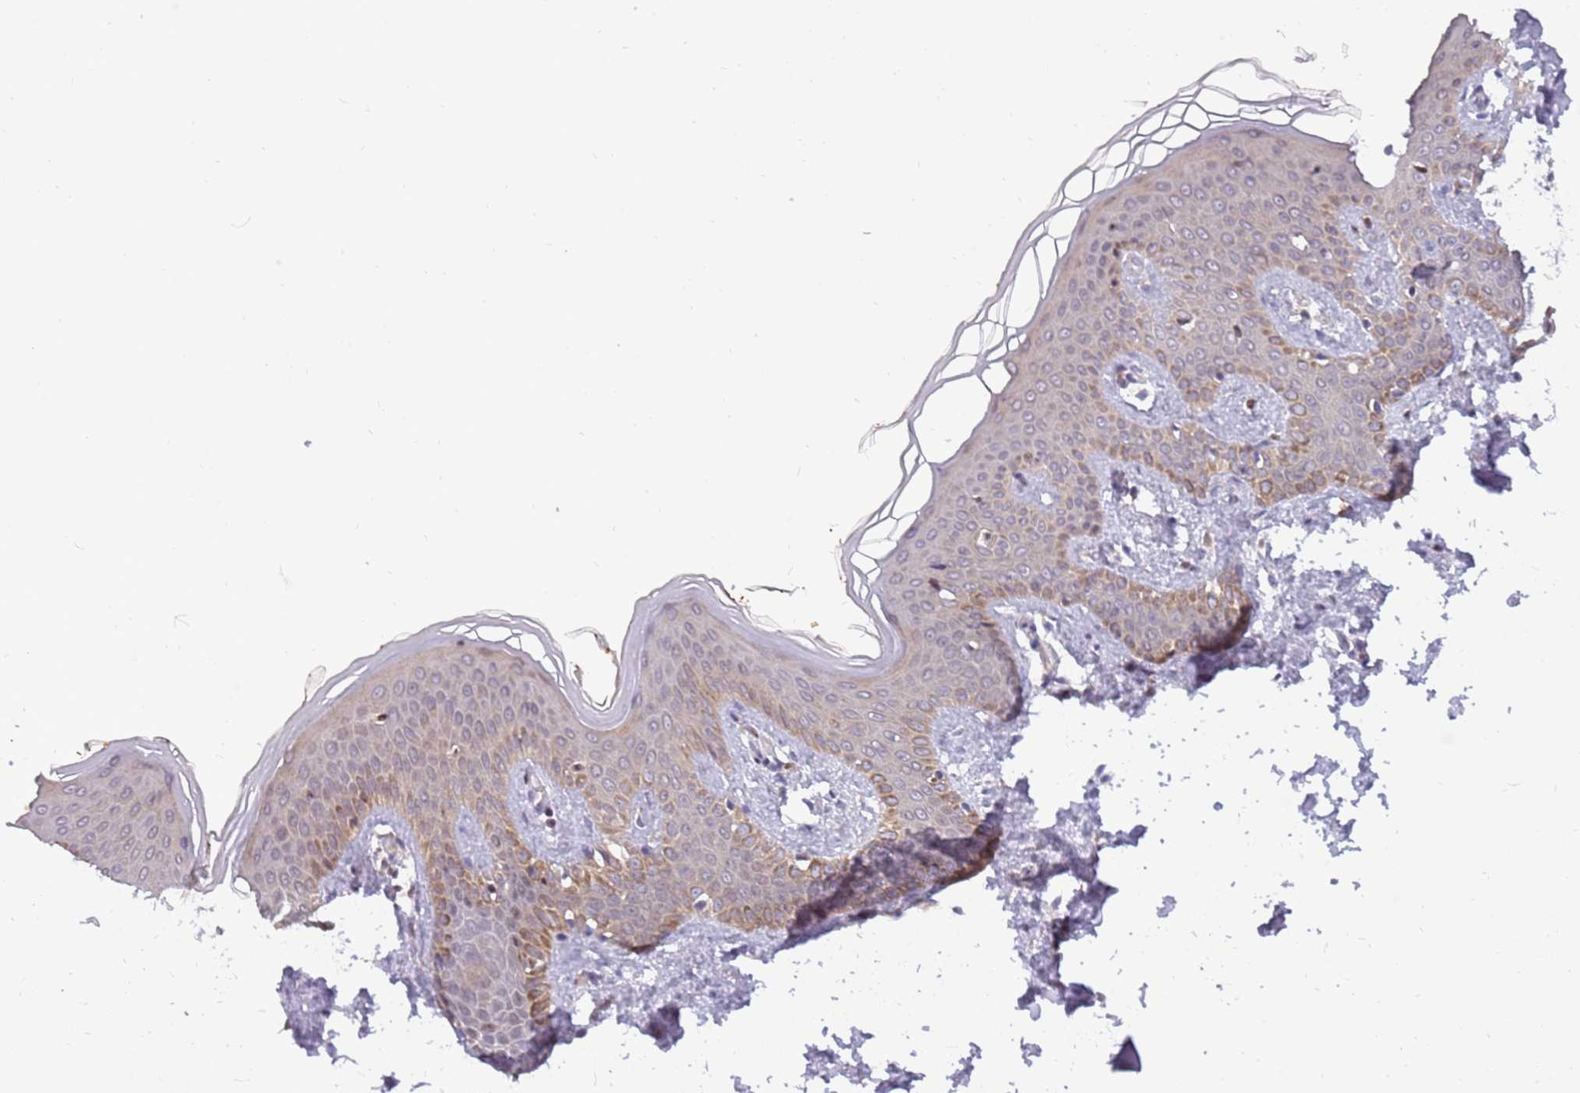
{"staining": {"intensity": "negative", "quantity": "none", "location": "none"}, "tissue": "skin", "cell_type": "Fibroblasts", "image_type": "normal", "snomed": [{"axis": "morphology", "description": "Normal tissue, NOS"}, {"axis": "topography", "description": "Skin"}], "caption": "The micrograph reveals no staining of fibroblasts in normal skin.", "gene": "ARHGEF35", "patient": {"sex": "male", "age": 36}}